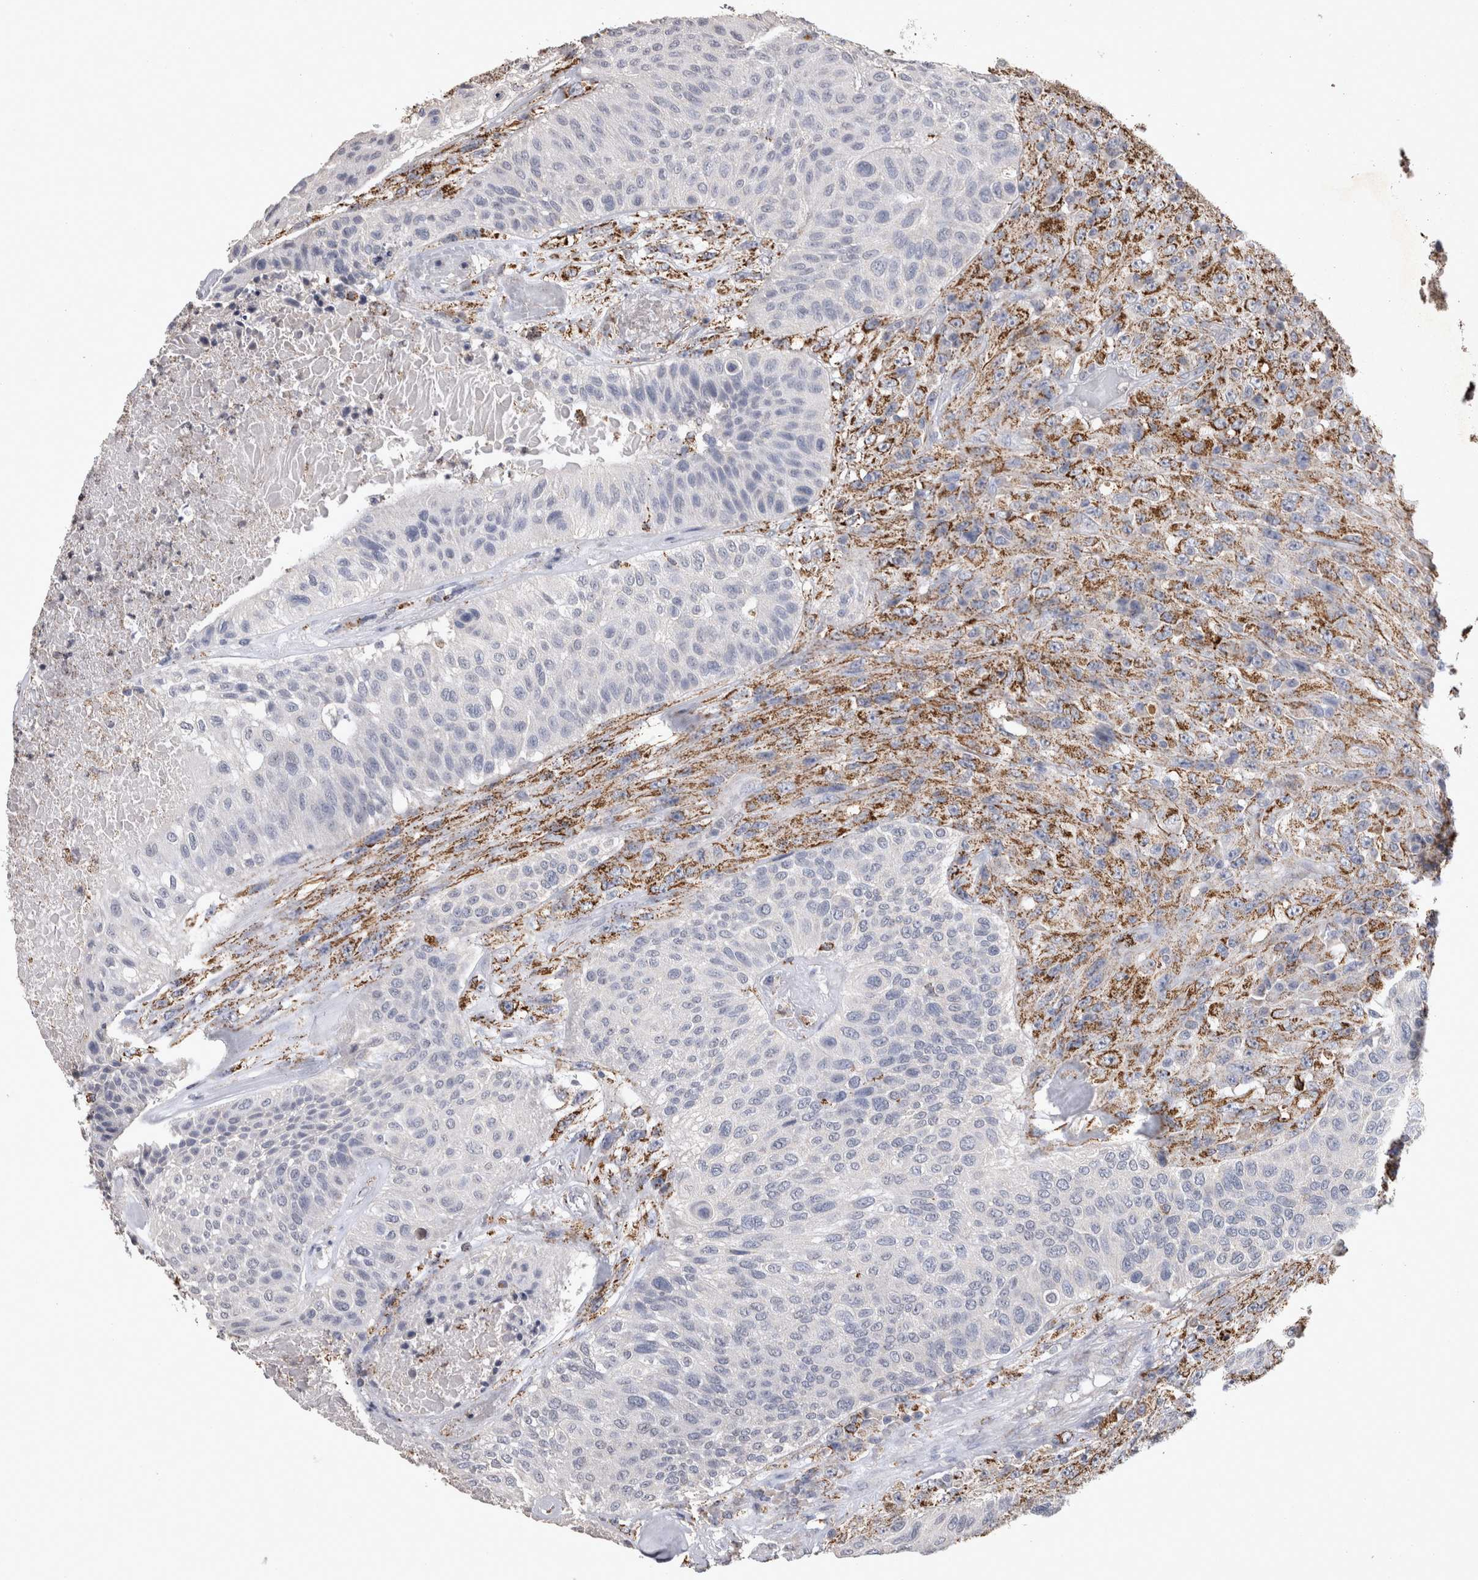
{"staining": {"intensity": "negative", "quantity": "none", "location": "none"}, "tissue": "urothelial cancer", "cell_type": "Tumor cells", "image_type": "cancer", "snomed": [{"axis": "morphology", "description": "Urothelial carcinoma, High grade"}, {"axis": "topography", "description": "Urinary bladder"}], "caption": "Human urothelial cancer stained for a protein using immunohistochemistry reveals no staining in tumor cells.", "gene": "DKK3", "patient": {"sex": "male", "age": 66}}